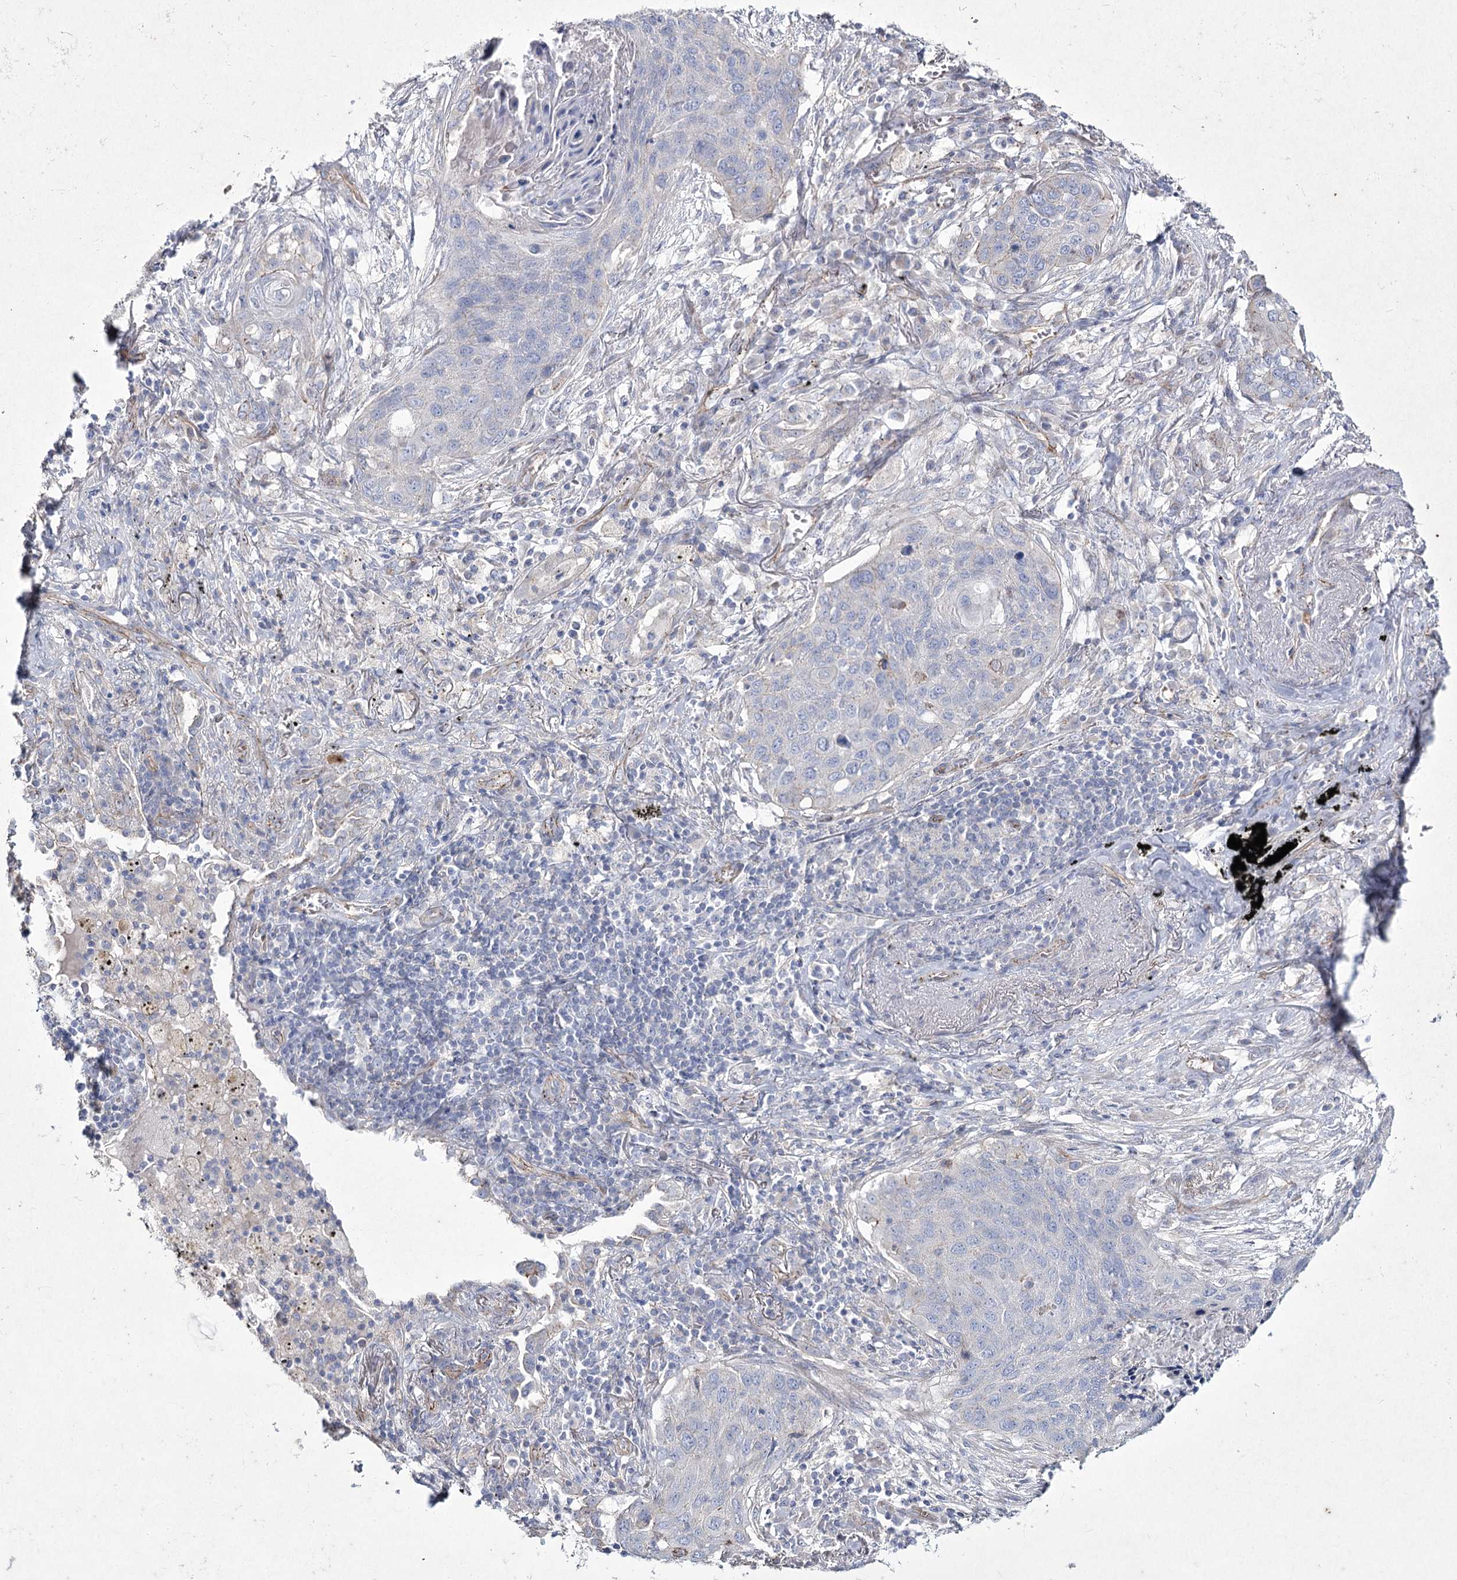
{"staining": {"intensity": "negative", "quantity": "none", "location": "none"}, "tissue": "lung cancer", "cell_type": "Tumor cells", "image_type": "cancer", "snomed": [{"axis": "morphology", "description": "Squamous cell carcinoma, NOS"}, {"axis": "topography", "description": "Lung"}], "caption": "IHC of lung squamous cell carcinoma reveals no positivity in tumor cells.", "gene": "LDLRAD3", "patient": {"sex": "female", "age": 63}}